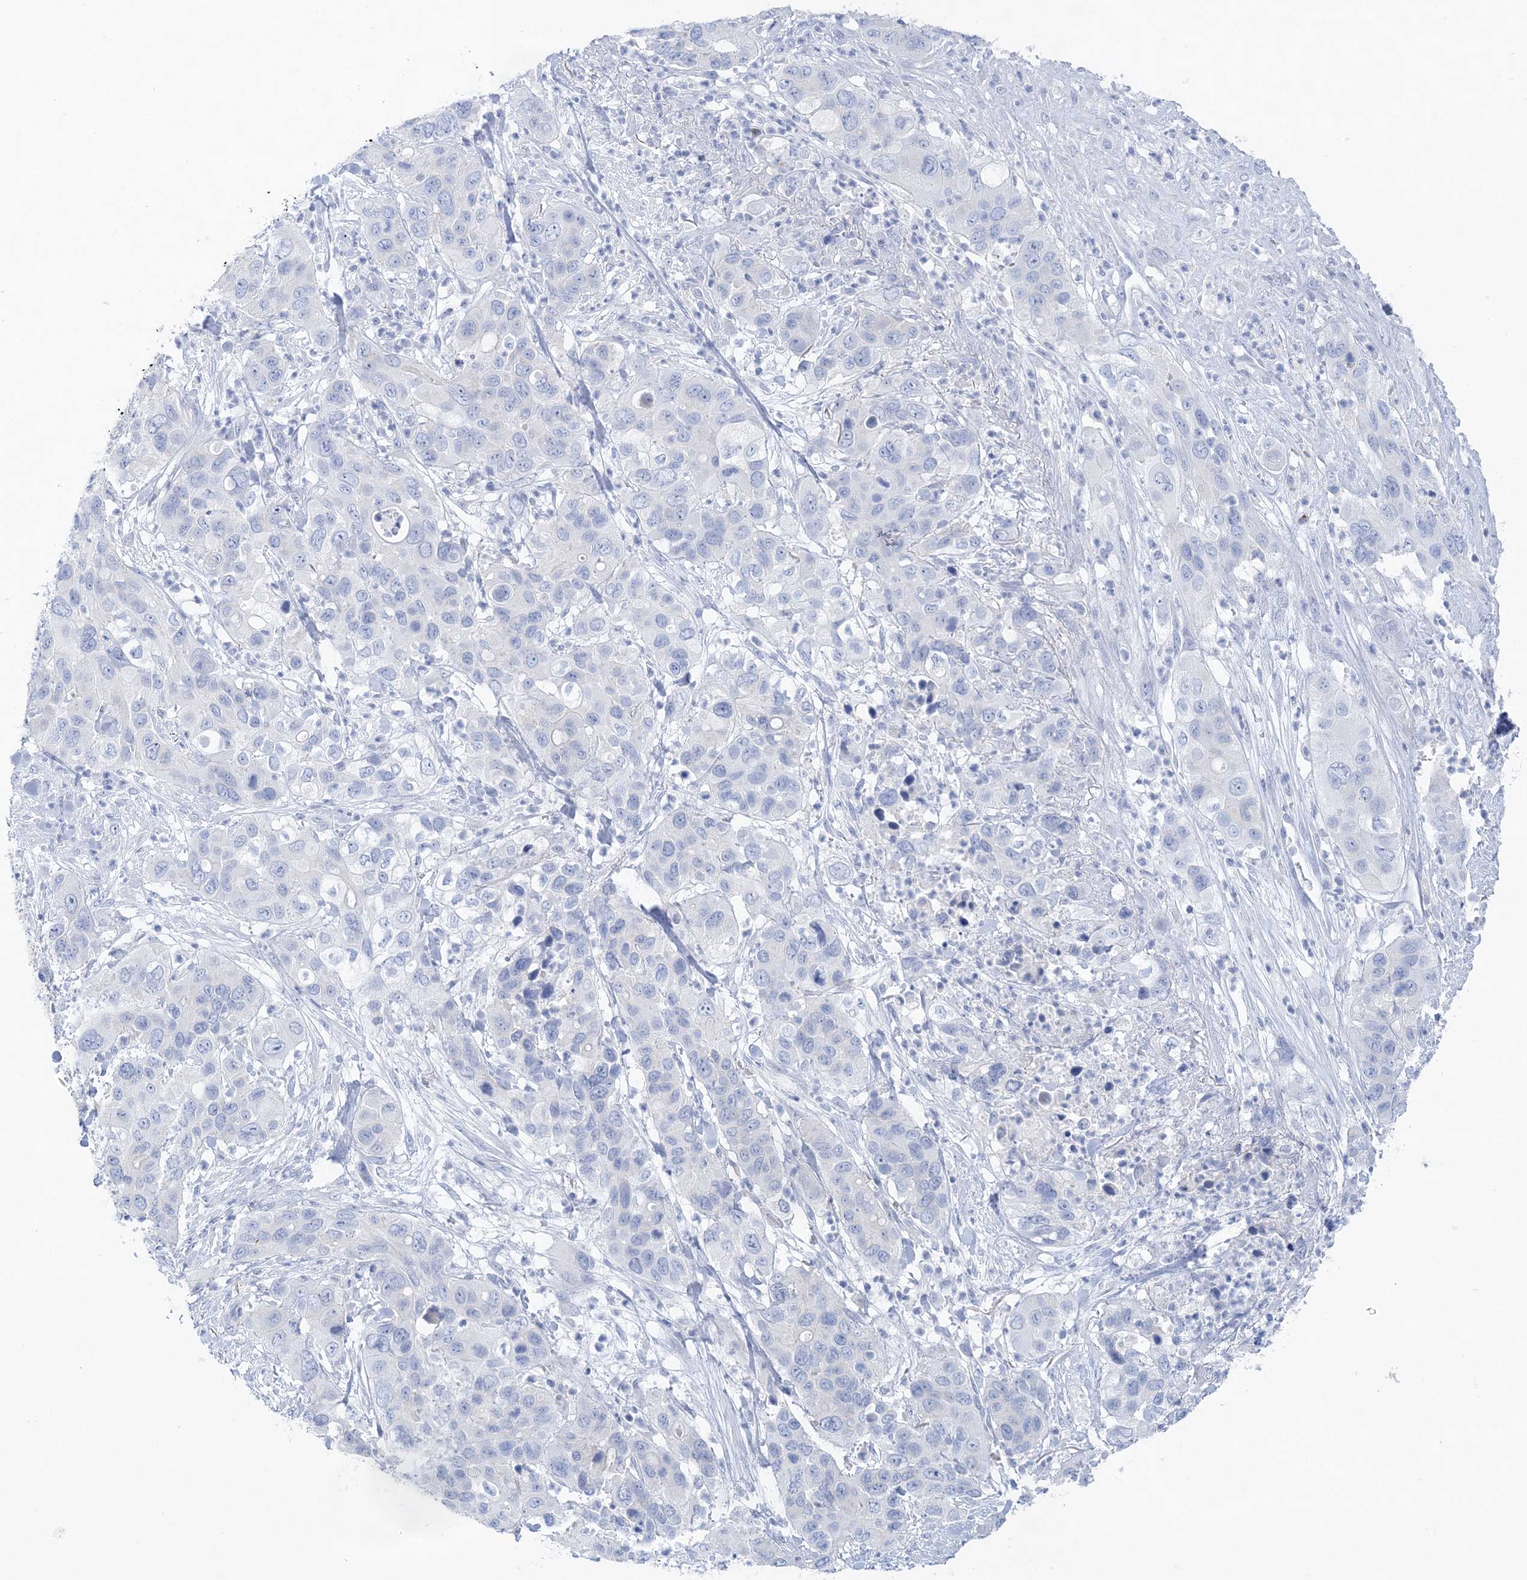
{"staining": {"intensity": "negative", "quantity": "none", "location": "none"}, "tissue": "pancreatic cancer", "cell_type": "Tumor cells", "image_type": "cancer", "snomed": [{"axis": "morphology", "description": "Adenocarcinoma, NOS"}, {"axis": "topography", "description": "Pancreas"}], "caption": "The photomicrograph exhibits no staining of tumor cells in adenocarcinoma (pancreatic).", "gene": "SLC5A6", "patient": {"sex": "female", "age": 71}}